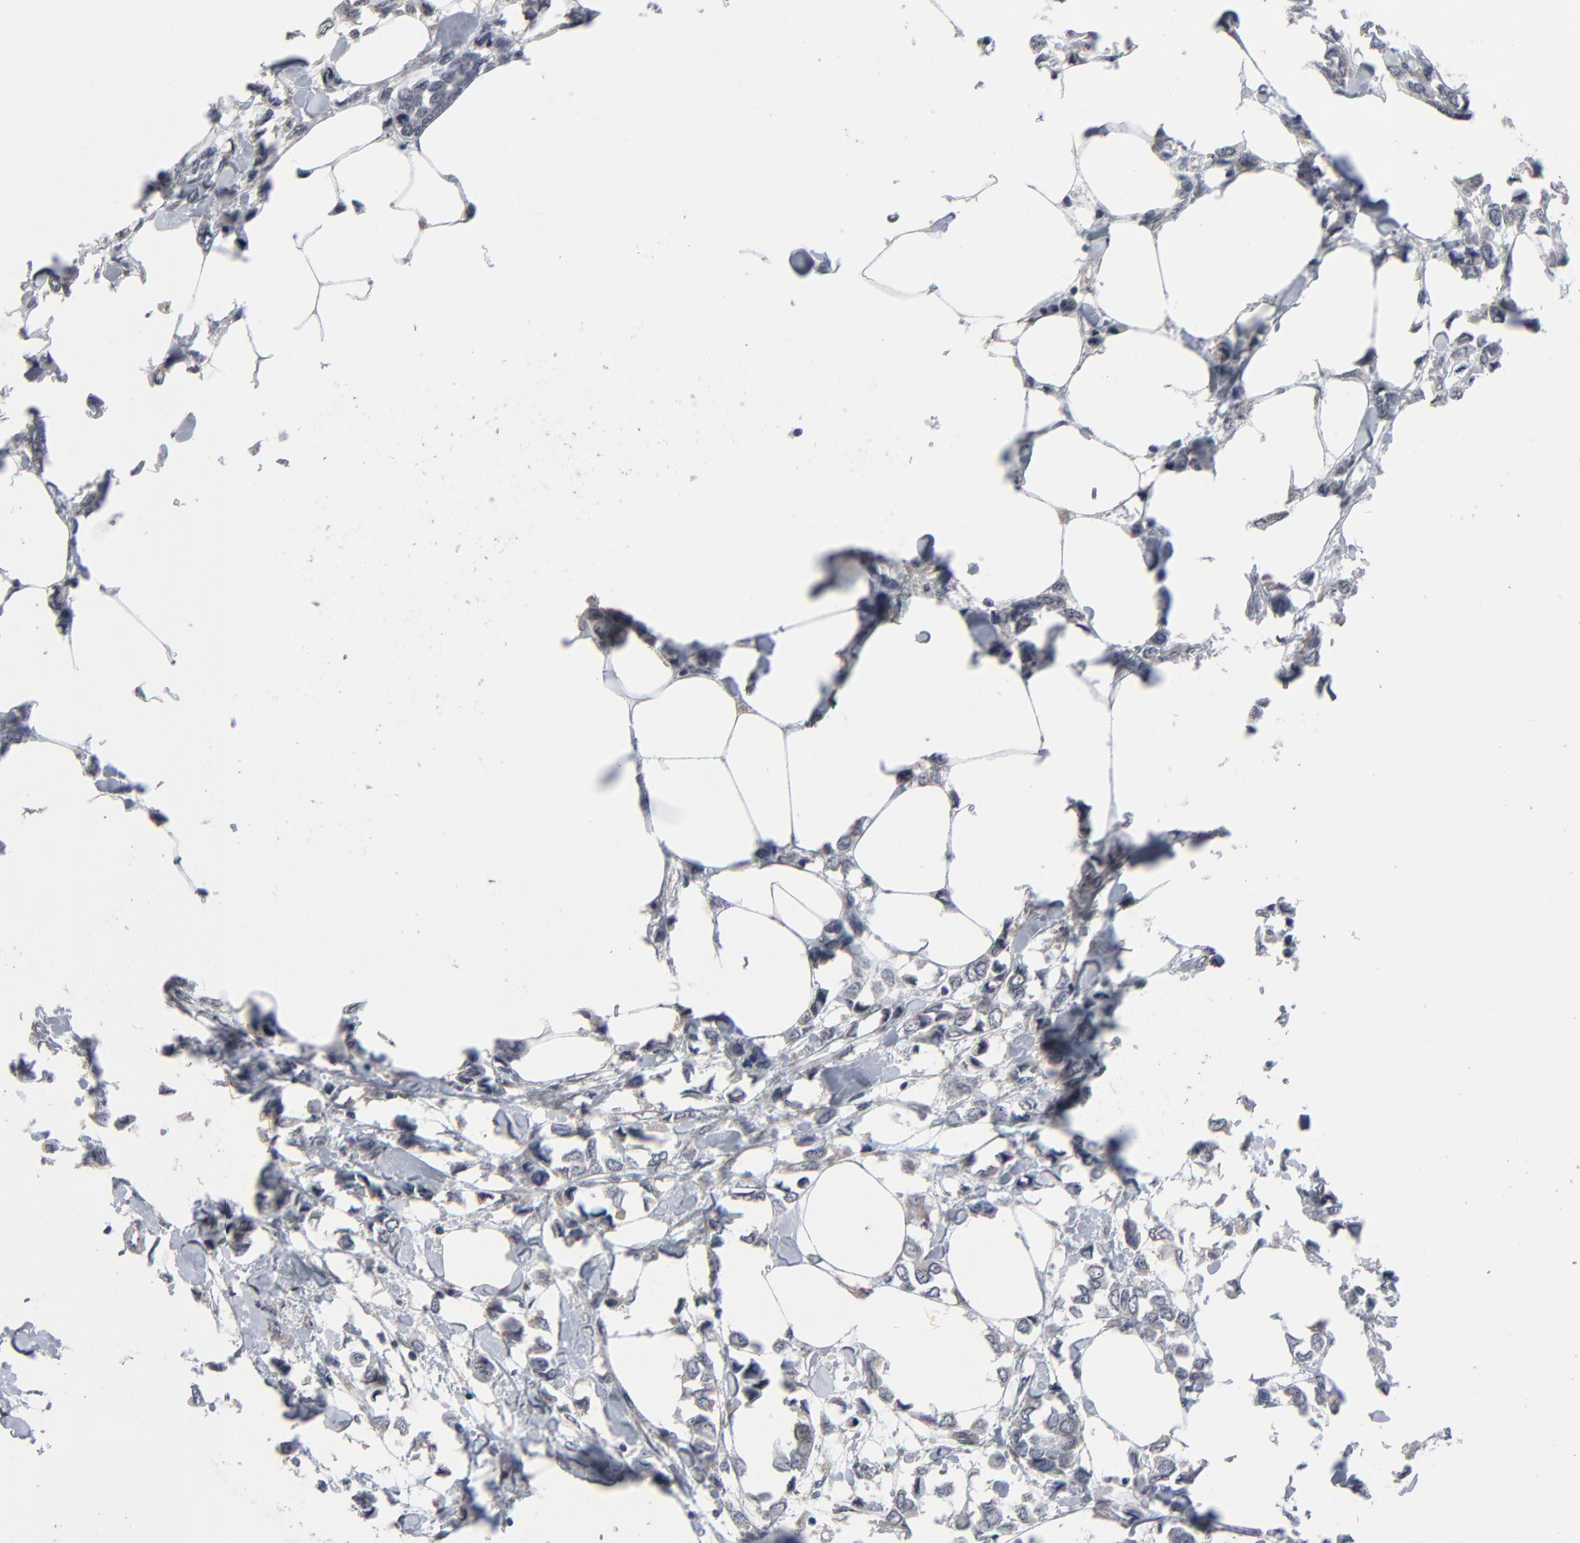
{"staining": {"intensity": "weak", "quantity": "<25%", "location": "cytoplasmic/membranous"}, "tissue": "breast cancer", "cell_type": "Tumor cells", "image_type": "cancer", "snomed": [{"axis": "morphology", "description": "Lobular carcinoma"}, {"axis": "topography", "description": "Breast"}], "caption": "Tumor cells show no significant protein expression in breast cancer (lobular carcinoma).", "gene": "JAM3", "patient": {"sex": "female", "age": 51}}